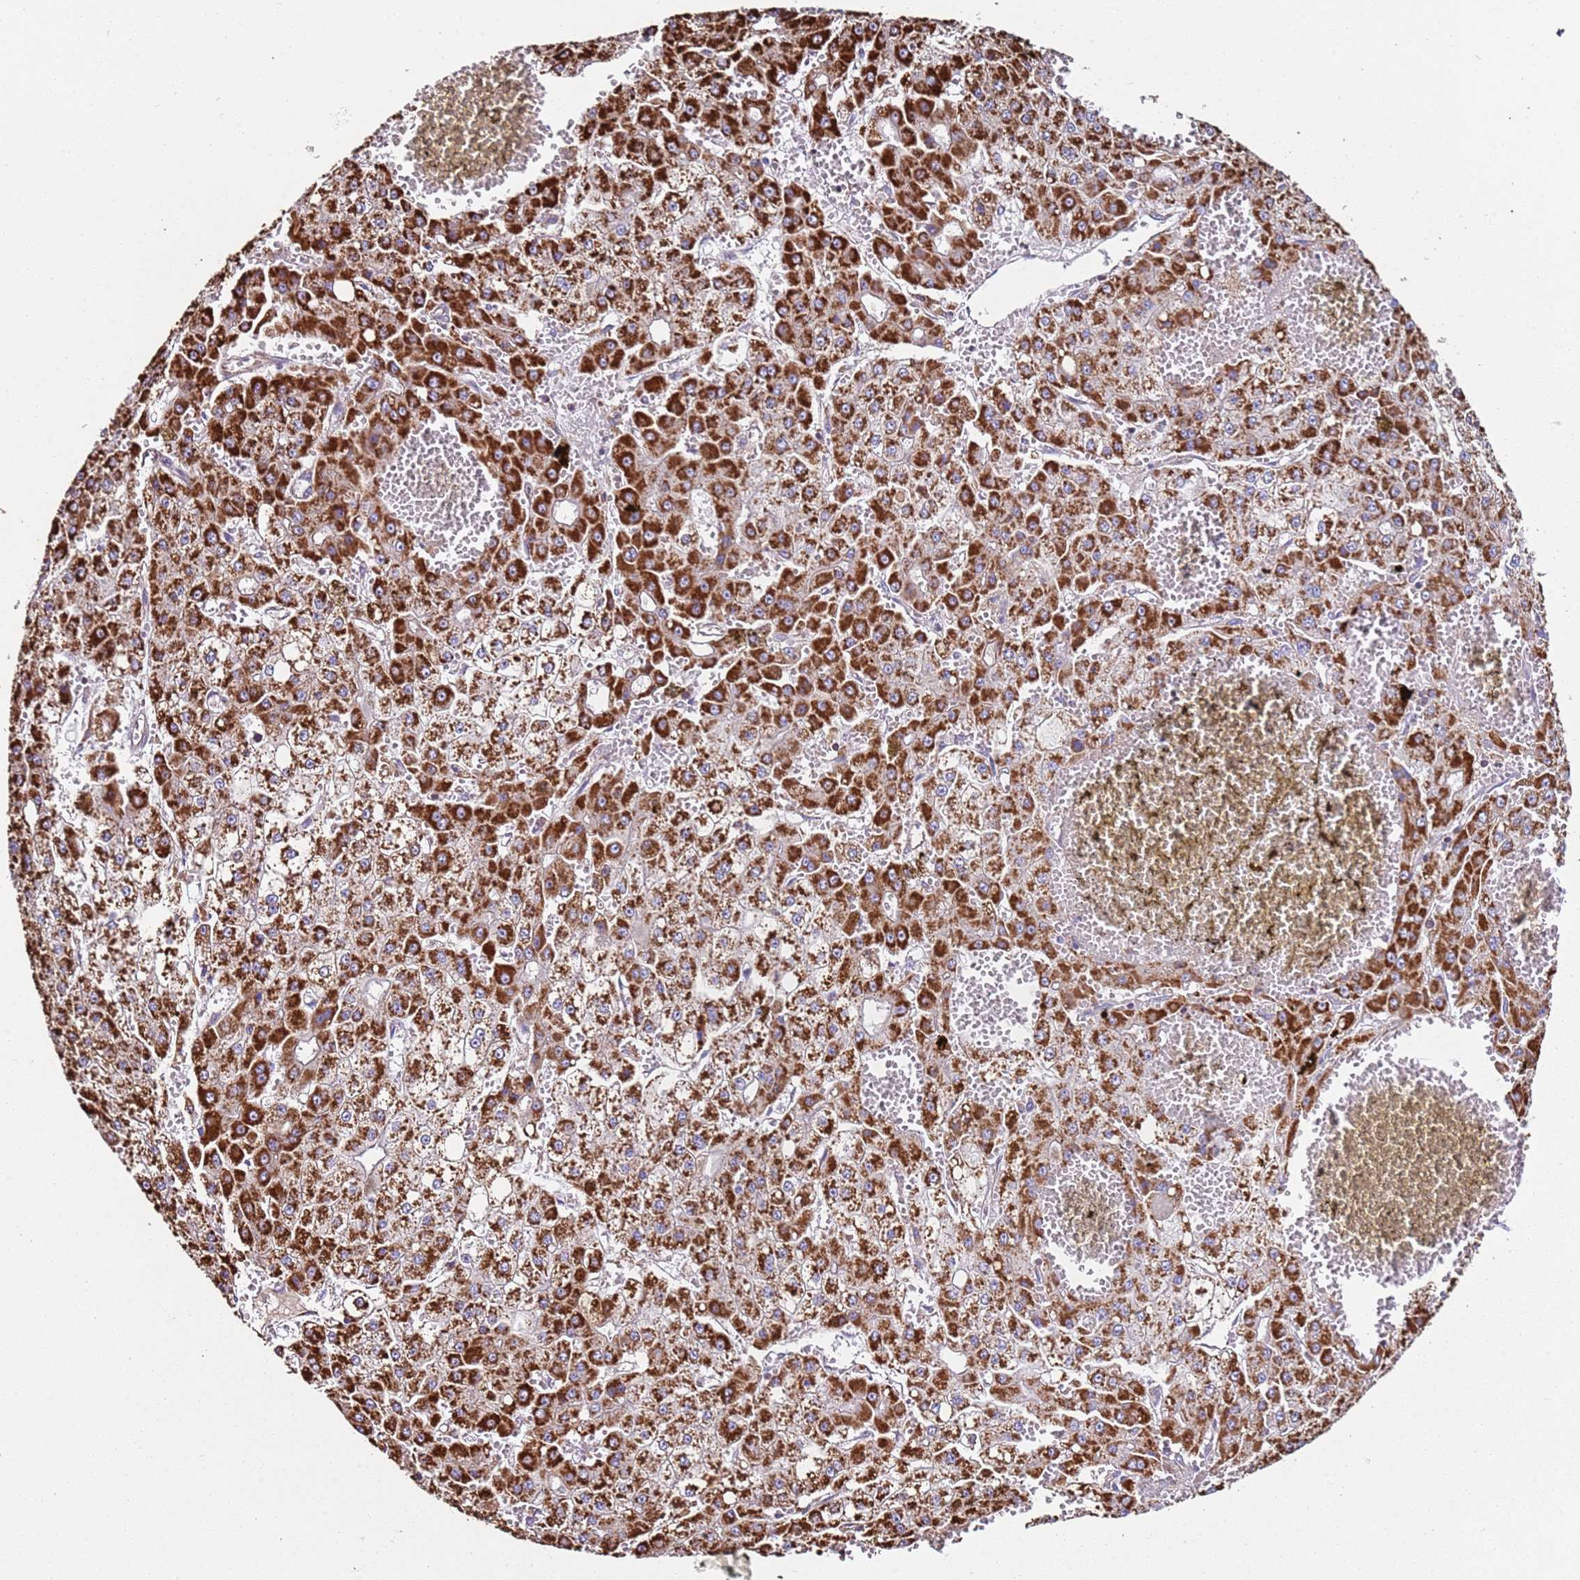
{"staining": {"intensity": "strong", "quantity": ">75%", "location": "cytoplasmic/membranous"}, "tissue": "liver cancer", "cell_type": "Tumor cells", "image_type": "cancer", "snomed": [{"axis": "morphology", "description": "Carcinoma, Hepatocellular, NOS"}, {"axis": "topography", "description": "Liver"}], "caption": "Protein expression analysis of liver cancer reveals strong cytoplasmic/membranous positivity in approximately >75% of tumor cells. (Stains: DAB in brown, nuclei in blue, Microscopy: brightfield microscopy at high magnification).", "gene": "RMND5A", "patient": {"sex": "male", "age": 47}}